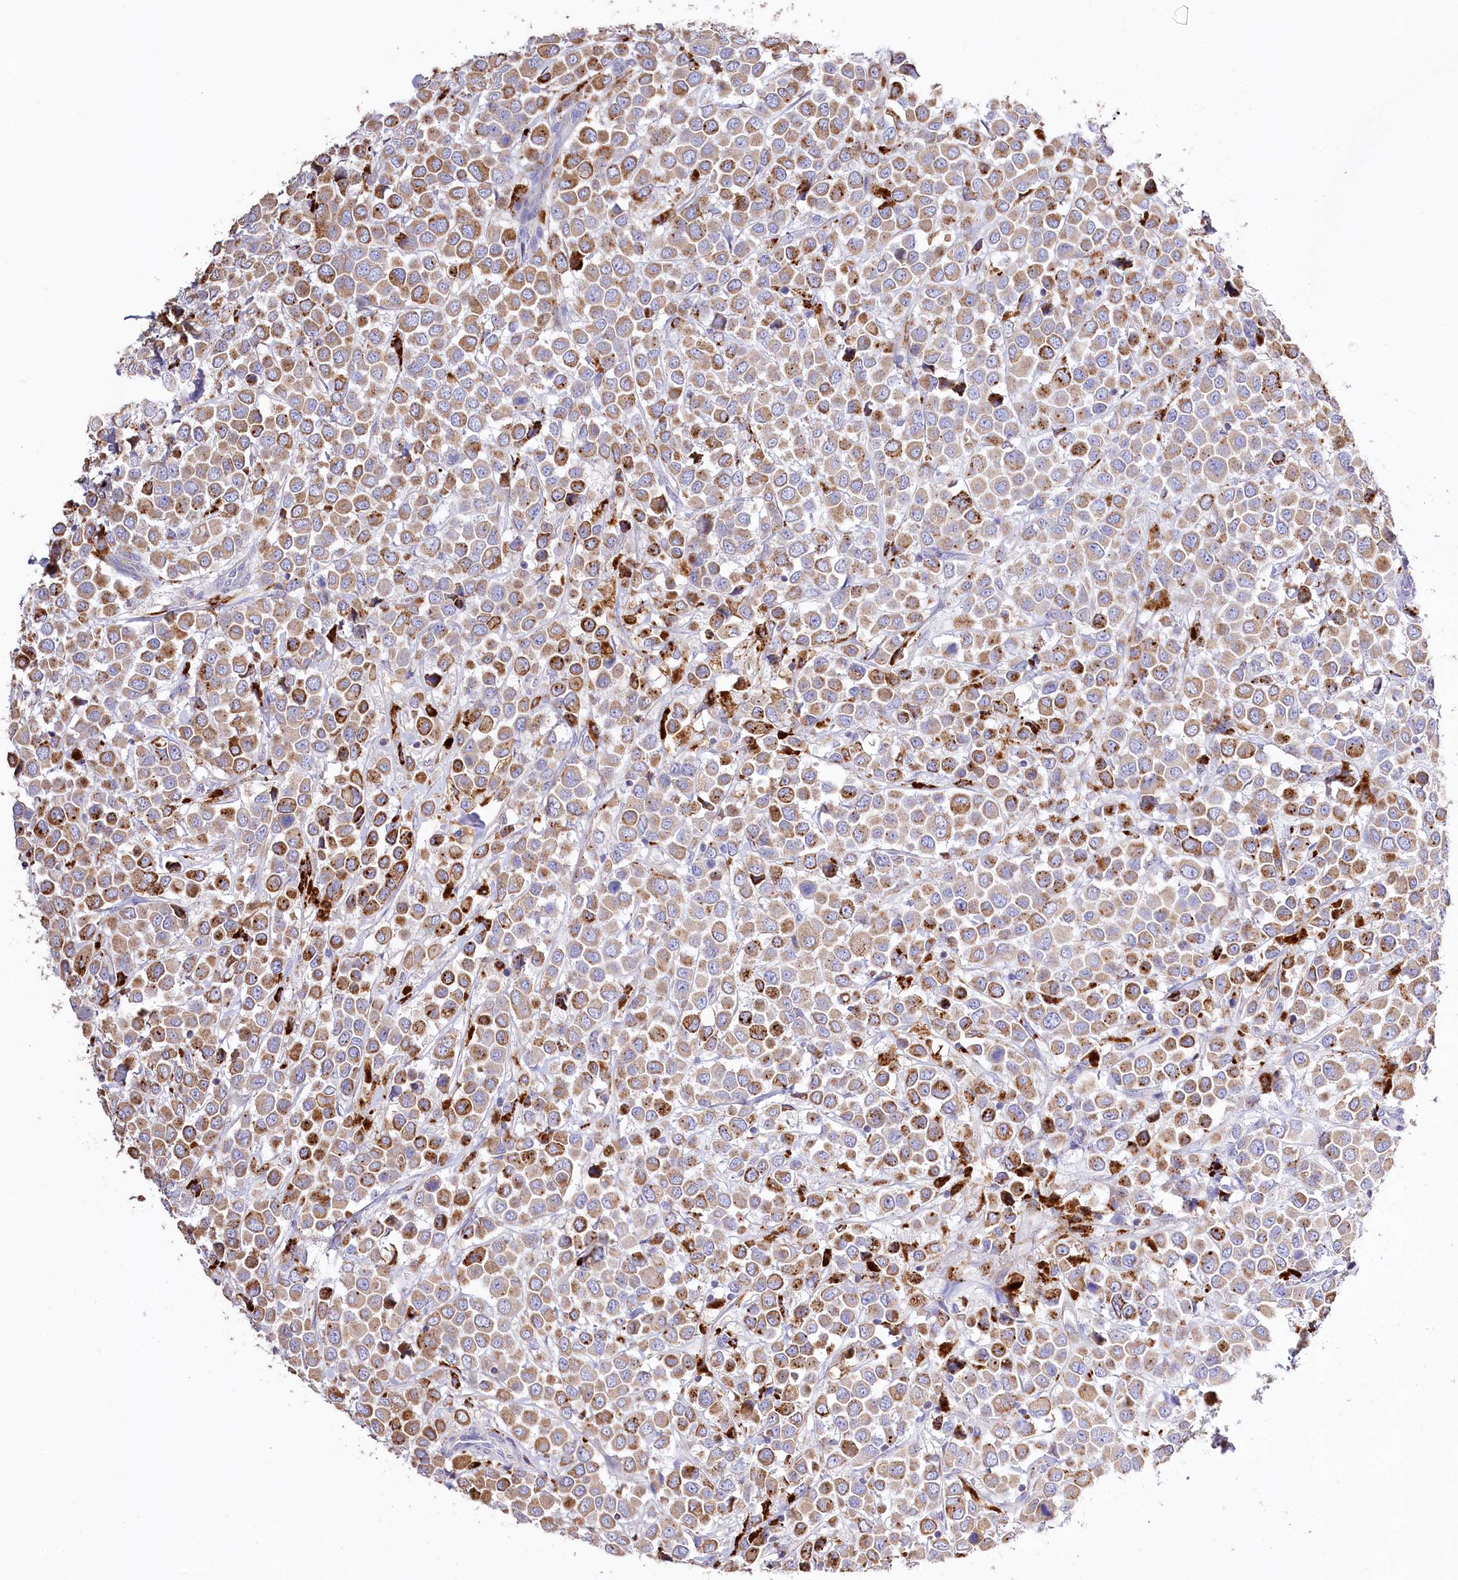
{"staining": {"intensity": "moderate", "quantity": ">75%", "location": "cytoplasmic/membranous"}, "tissue": "breast cancer", "cell_type": "Tumor cells", "image_type": "cancer", "snomed": [{"axis": "morphology", "description": "Duct carcinoma"}, {"axis": "topography", "description": "Breast"}], "caption": "IHC micrograph of neoplastic tissue: breast cancer stained using immunohistochemistry (IHC) reveals medium levels of moderate protein expression localized specifically in the cytoplasmic/membranous of tumor cells, appearing as a cytoplasmic/membranous brown color.", "gene": "PTER", "patient": {"sex": "female", "age": 61}}